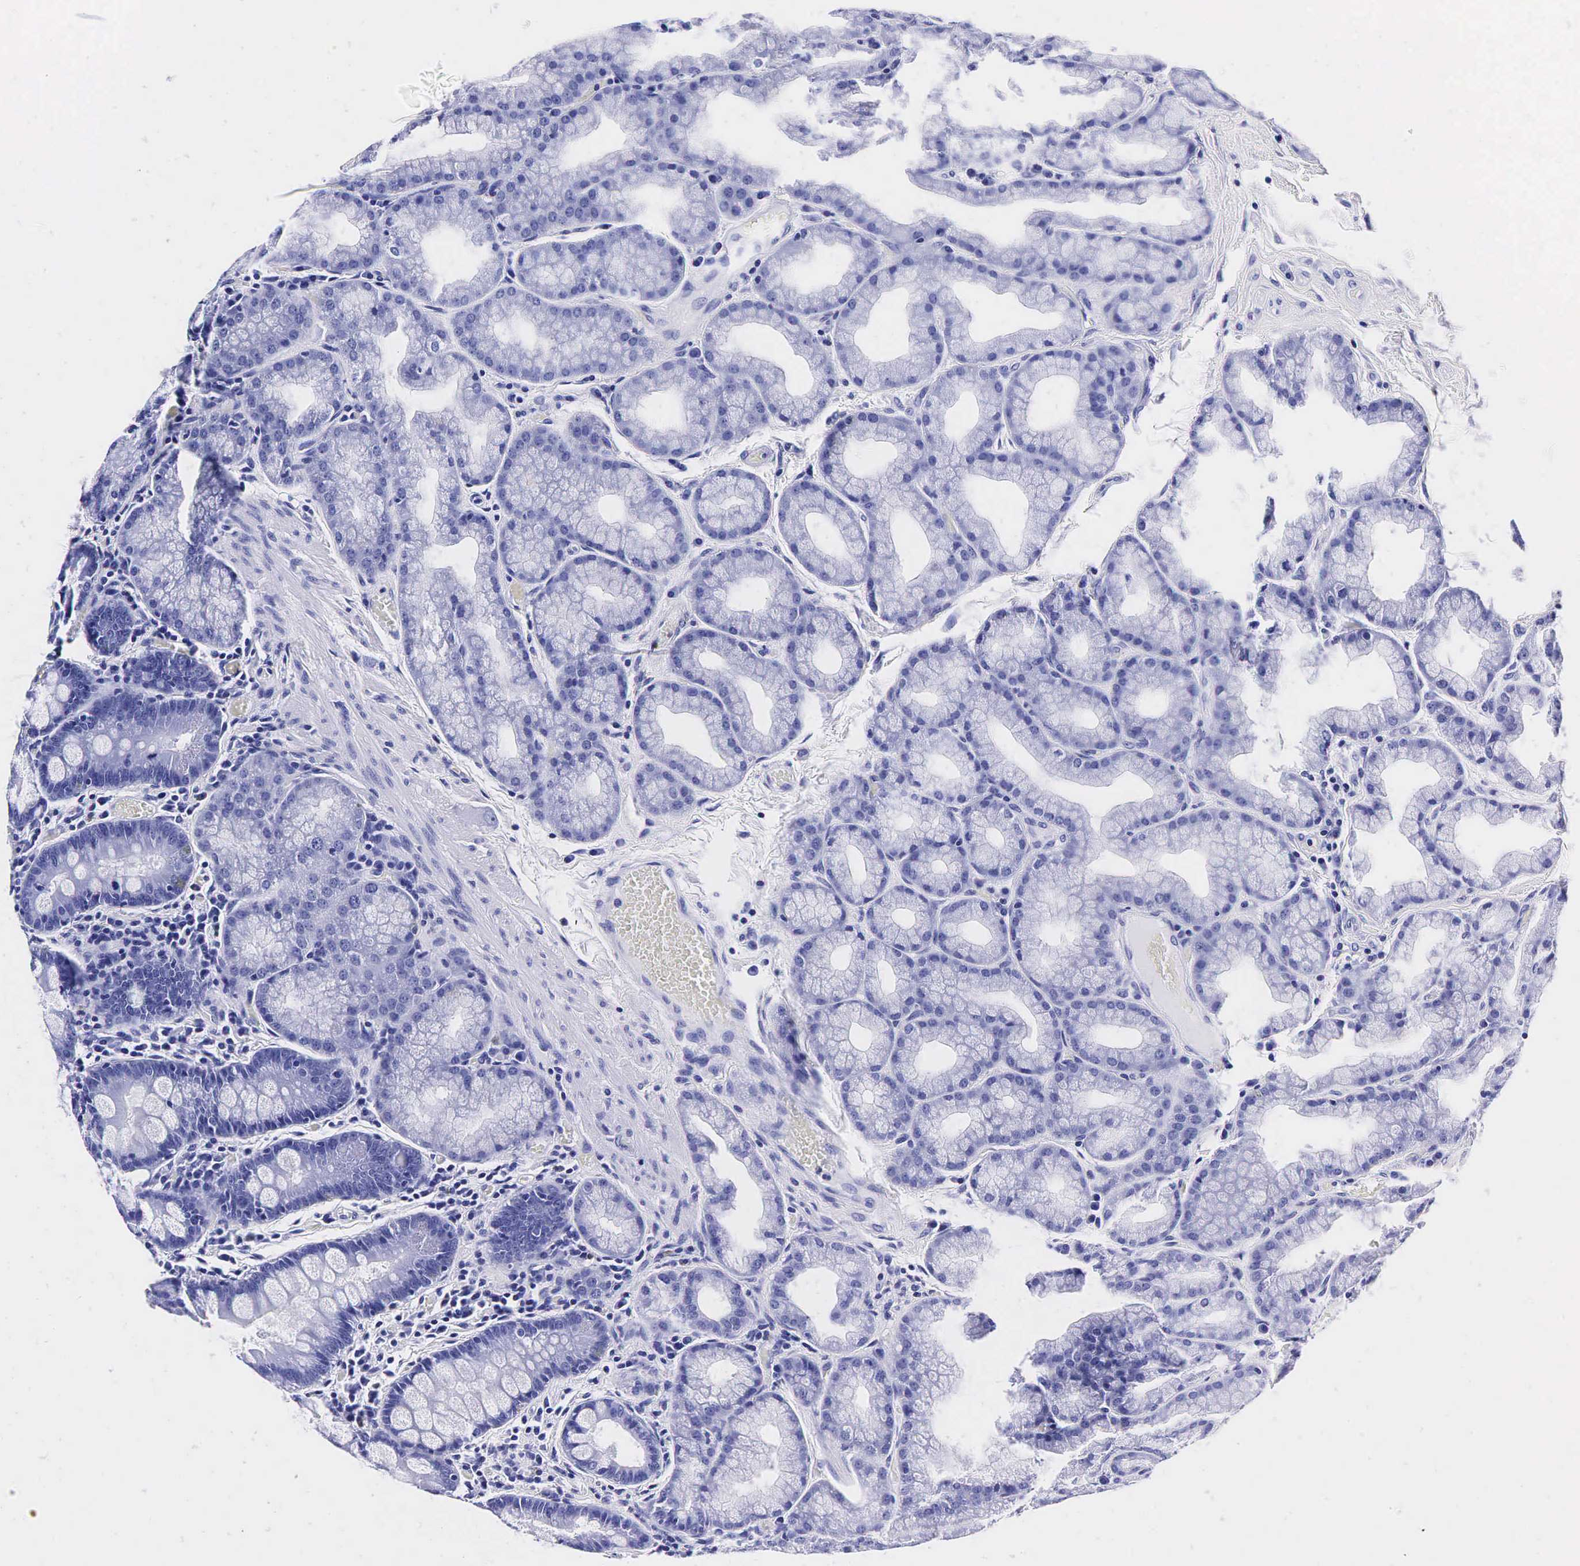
{"staining": {"intensity": "negative", "quantity": "none", "location": "none"}, "tissue": "duodenum", "cell_type": "Glandular cells", "image_type": "normal", "snomed": [{"axis": "morphology", "description": "Normal tissue, NOS"}, {"axis": "topography", "description": "Duodenum"}], "caption": "Immunohistochemistry (IHC) of unremarkable duodenum reveals no staining in glandular cells.", "gene": "TG", "patient": {"sex": "female", "age": 43}}